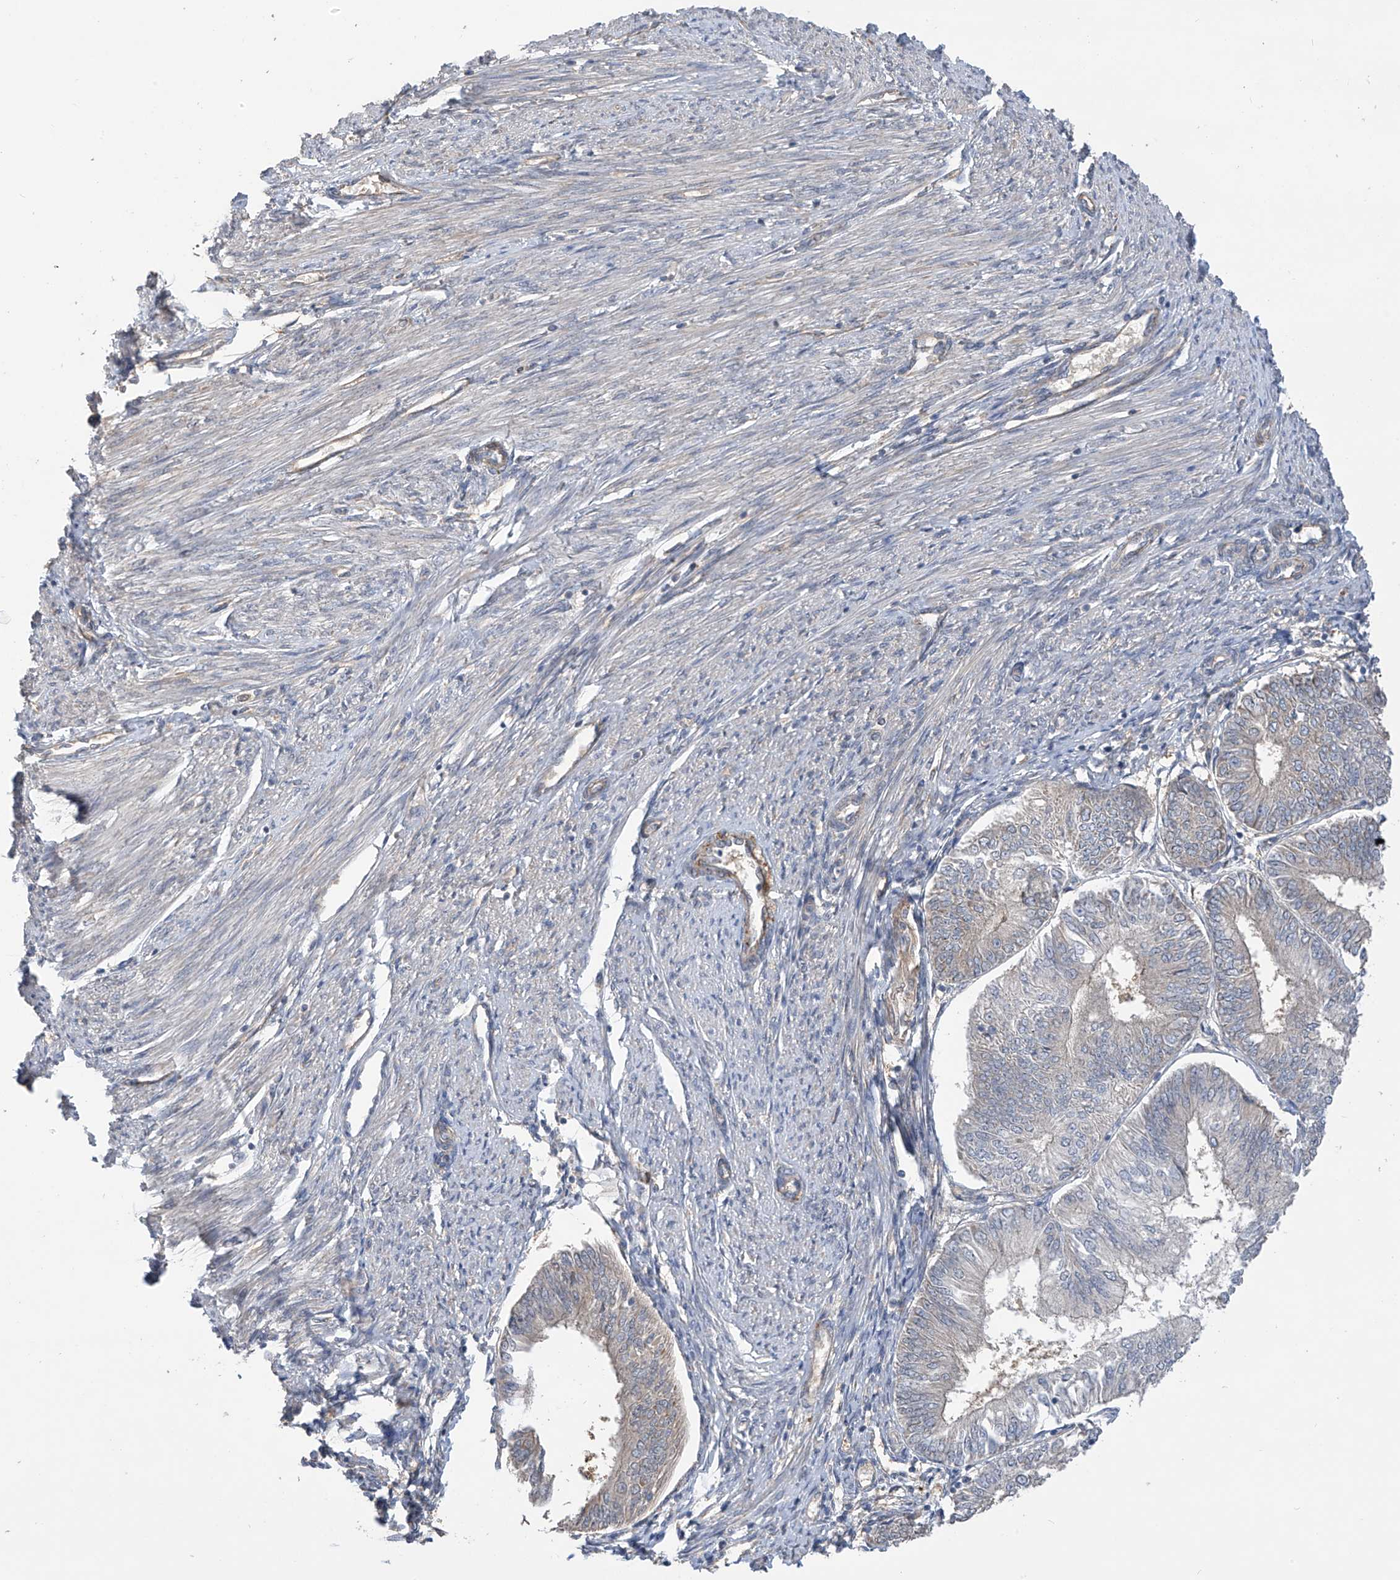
{"staining": {"intensity": "weak", "quantity": "25%-75%", "location": "cytoplasmic/membranous"}, "tissue": "endometrial cancer", "cell_type": "Tumor cells", "image_type": "cancer", "snomed": [{"axis": "morphology", "description": "Adenocarcinoma, NOS"}, {"axis": "topography", "description": "Endometrium"}], "caption": "A histopathology image showing weak cytoplasmic/membranous staining in about 25%-75% of tumor cells in endometrial cancer (adenocarcinoma), as visualized by brown immunohistochemical staining.", "gene": "PHACTR4", "patient": {"sex": "female", "age": 58}}